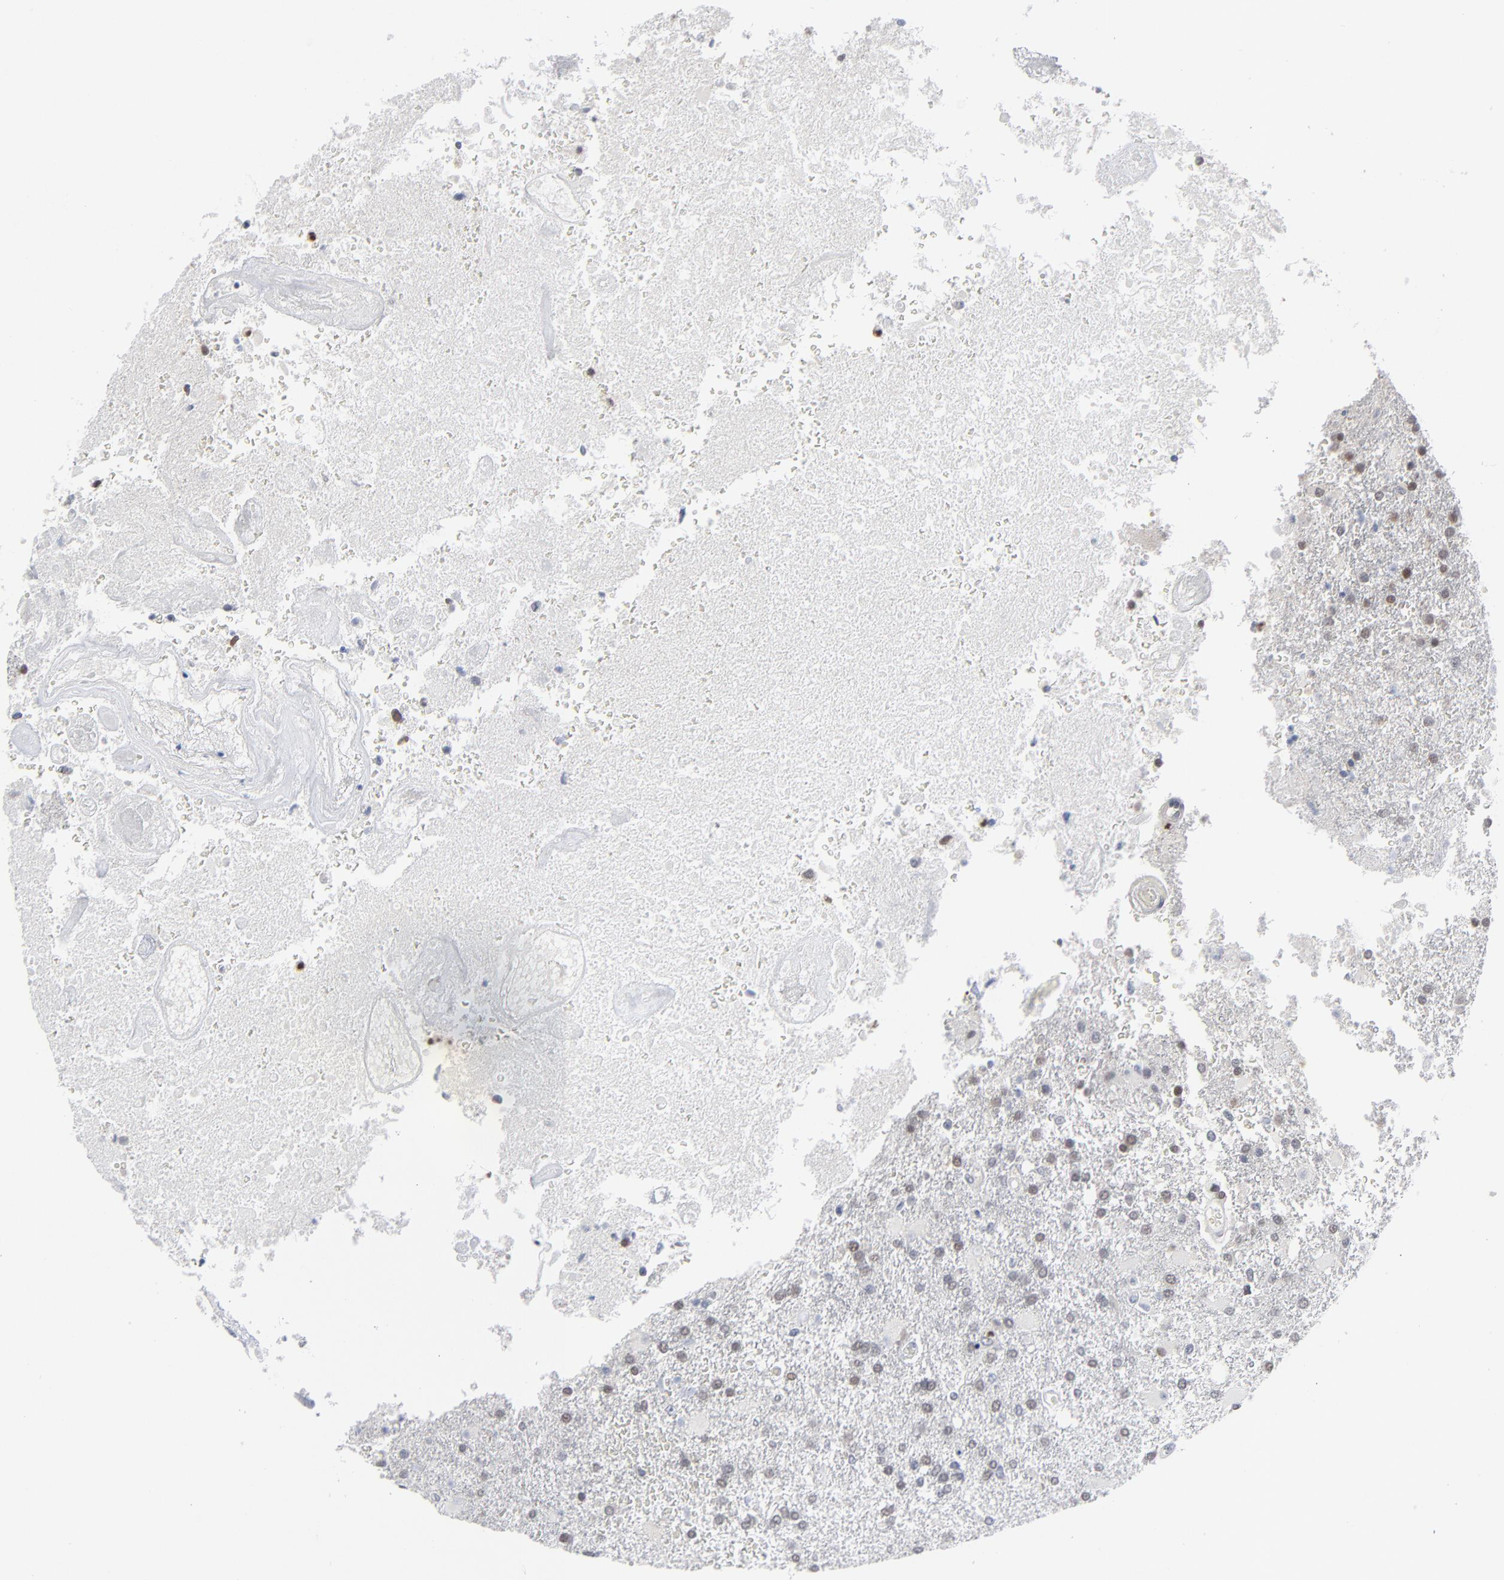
{"staining": {"intensity": "weak", "quantity": "<25%", "location": "nuclear"}, "tissue": "glioma", "cell_type": "Tumor cells", "image_type": "cancer", "snomed": [{"axis": "morphology", "description": "Glioma, malignant, High grade"}, {"axis": "topography", "description": "Cerebral cortex"}], "caption": "Image shows no significant protein expression in tumor cells of glioma.", "gene": "FOXN2", "patient": {"sex": "male", "age": 79}}